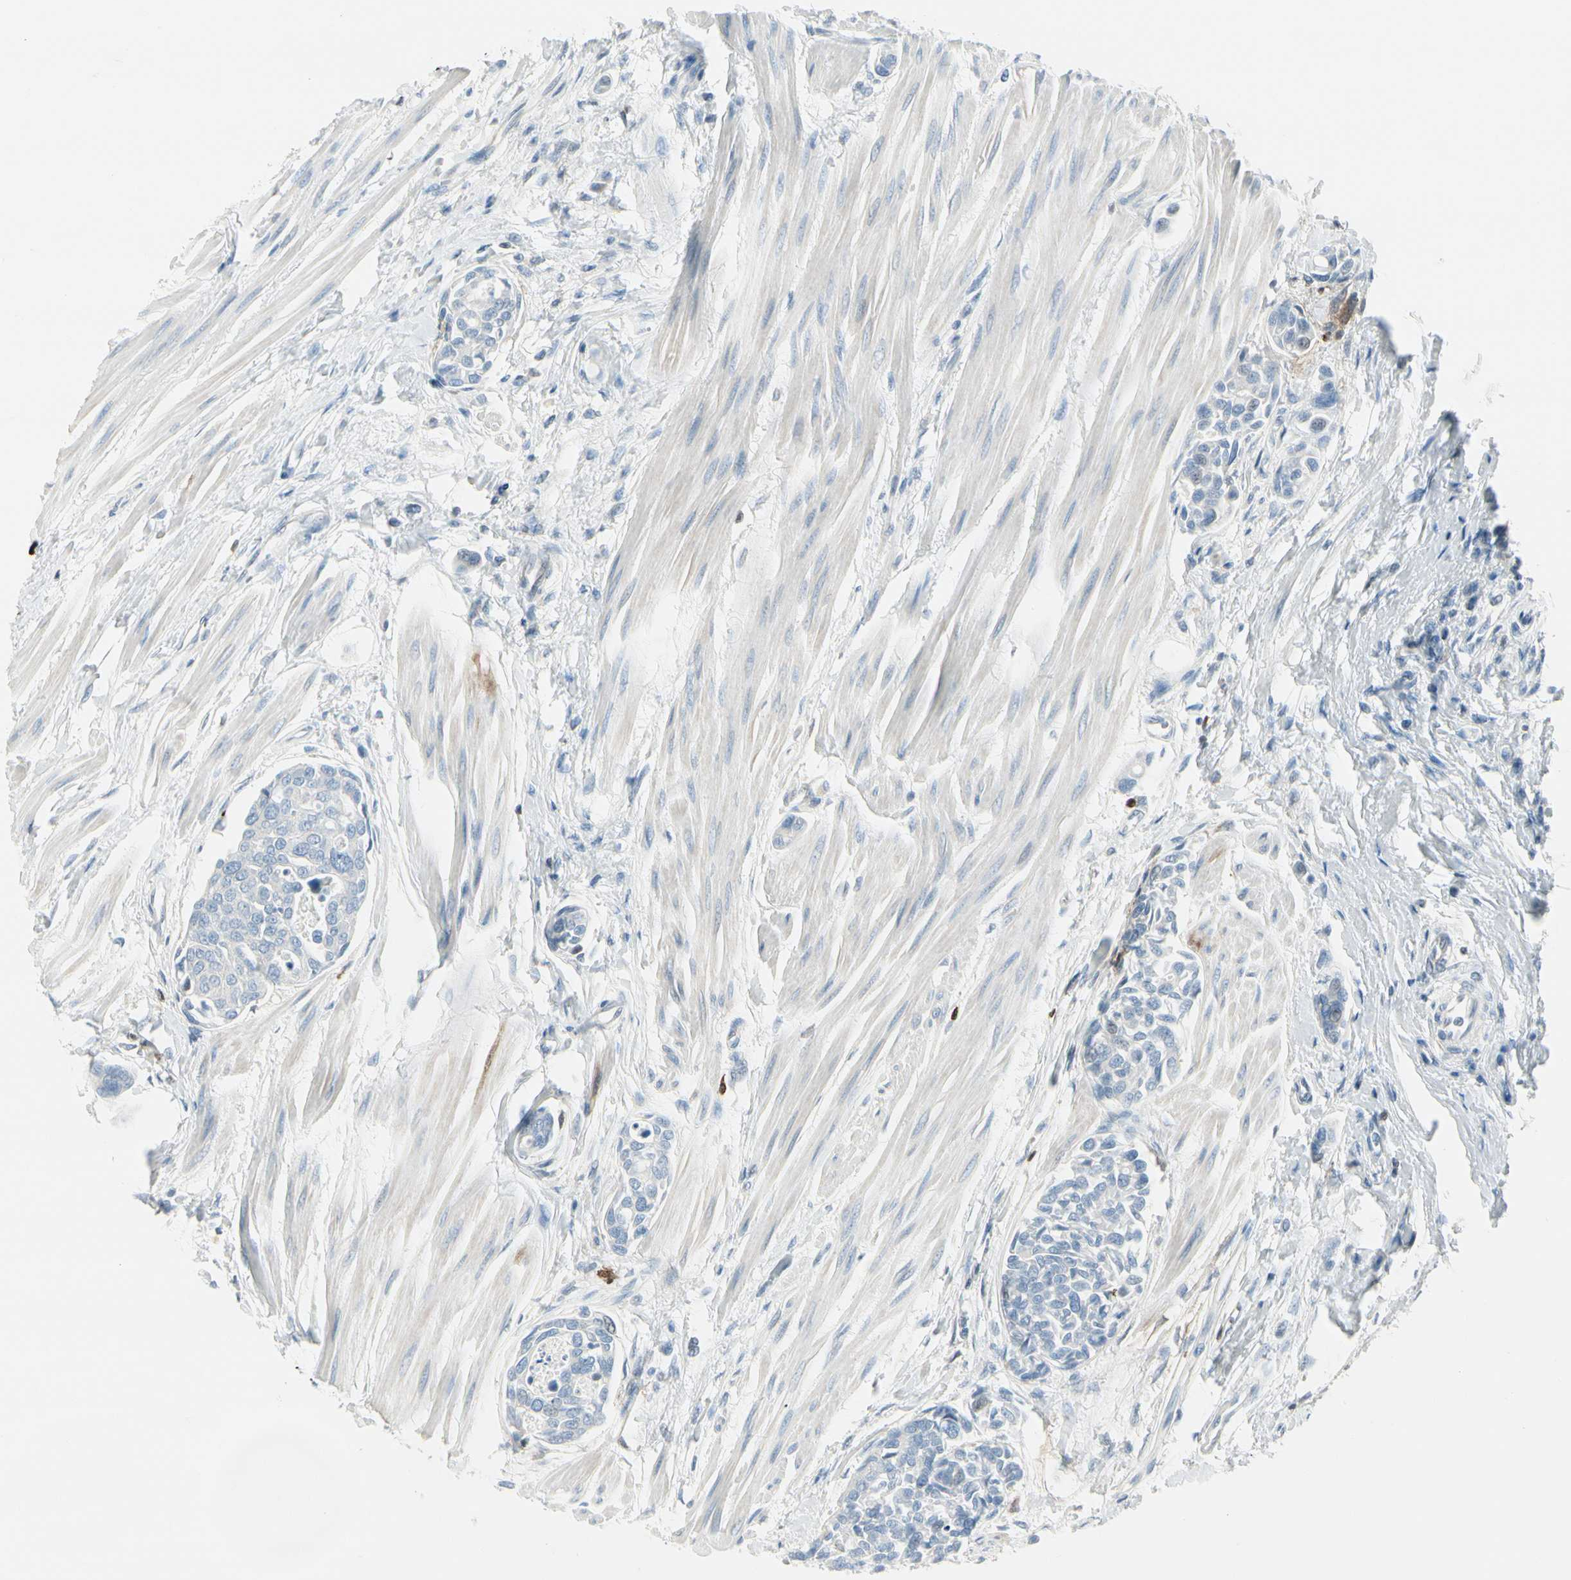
{"staining": {"intensity": "negative", "quantity": "none", "location": "none"}, "tissue": "urothelial cancer", "cell_type": "Tumor cells", "image_type": "cancer", "snomed": [{"axis": "morphology", "description": "Urothelial carcinoma, High grade"}, {"axis": "topography", "description": "Urinary bladder"}], "caption": "Micrograph shows no protein staining in tumor cells of urothelial cancer tissue. (DAB IHC visualized using brightfield microscopy, high magnification).", "gene": "TRAF1", "patient": {"sex": "male", "age": 78}}